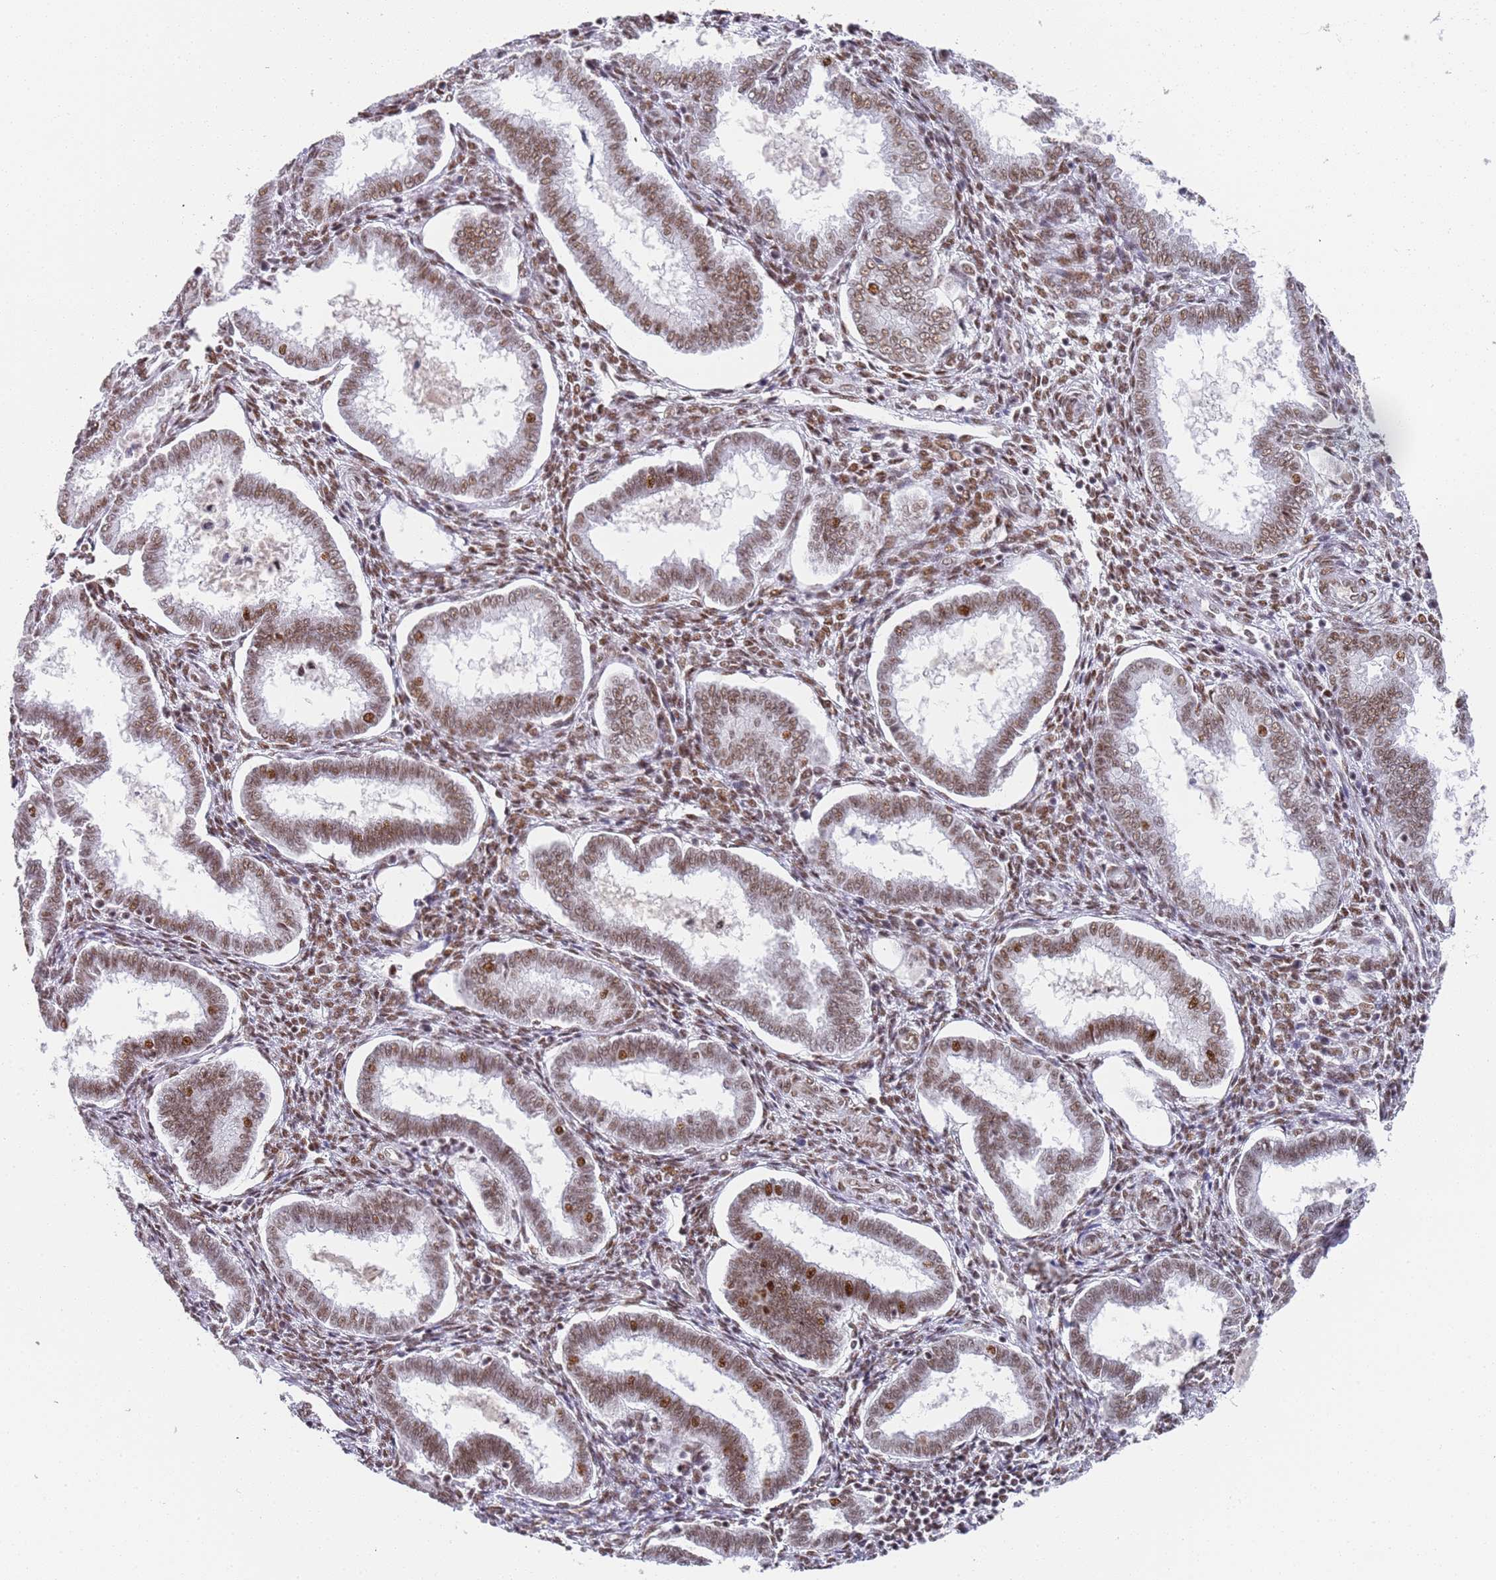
{"staining": {"intensity": "moderate", "quantity": ">75%", "location": "nuclear"}, "tissue": "endometrium", "cell_type": "Cells in endometrial stroma", "image_type": "normal", "snomed": [{"axis": "morphology", "description": "Normal tissue, NOS"}, {"axis": "topography", "description": "Endometrium"}], "caption": "Immunohistochemistry (IHC) (DAB) staining of normal human endometrium demonstrates moderate nuclear protein staining in approximately >75% of cells in endometrial stroma. (DAB IHC, brown staining for protein, blue staining for nuclei).", "gene": "AKAP8L", "patient": {"sex": "female", "age": 24}}